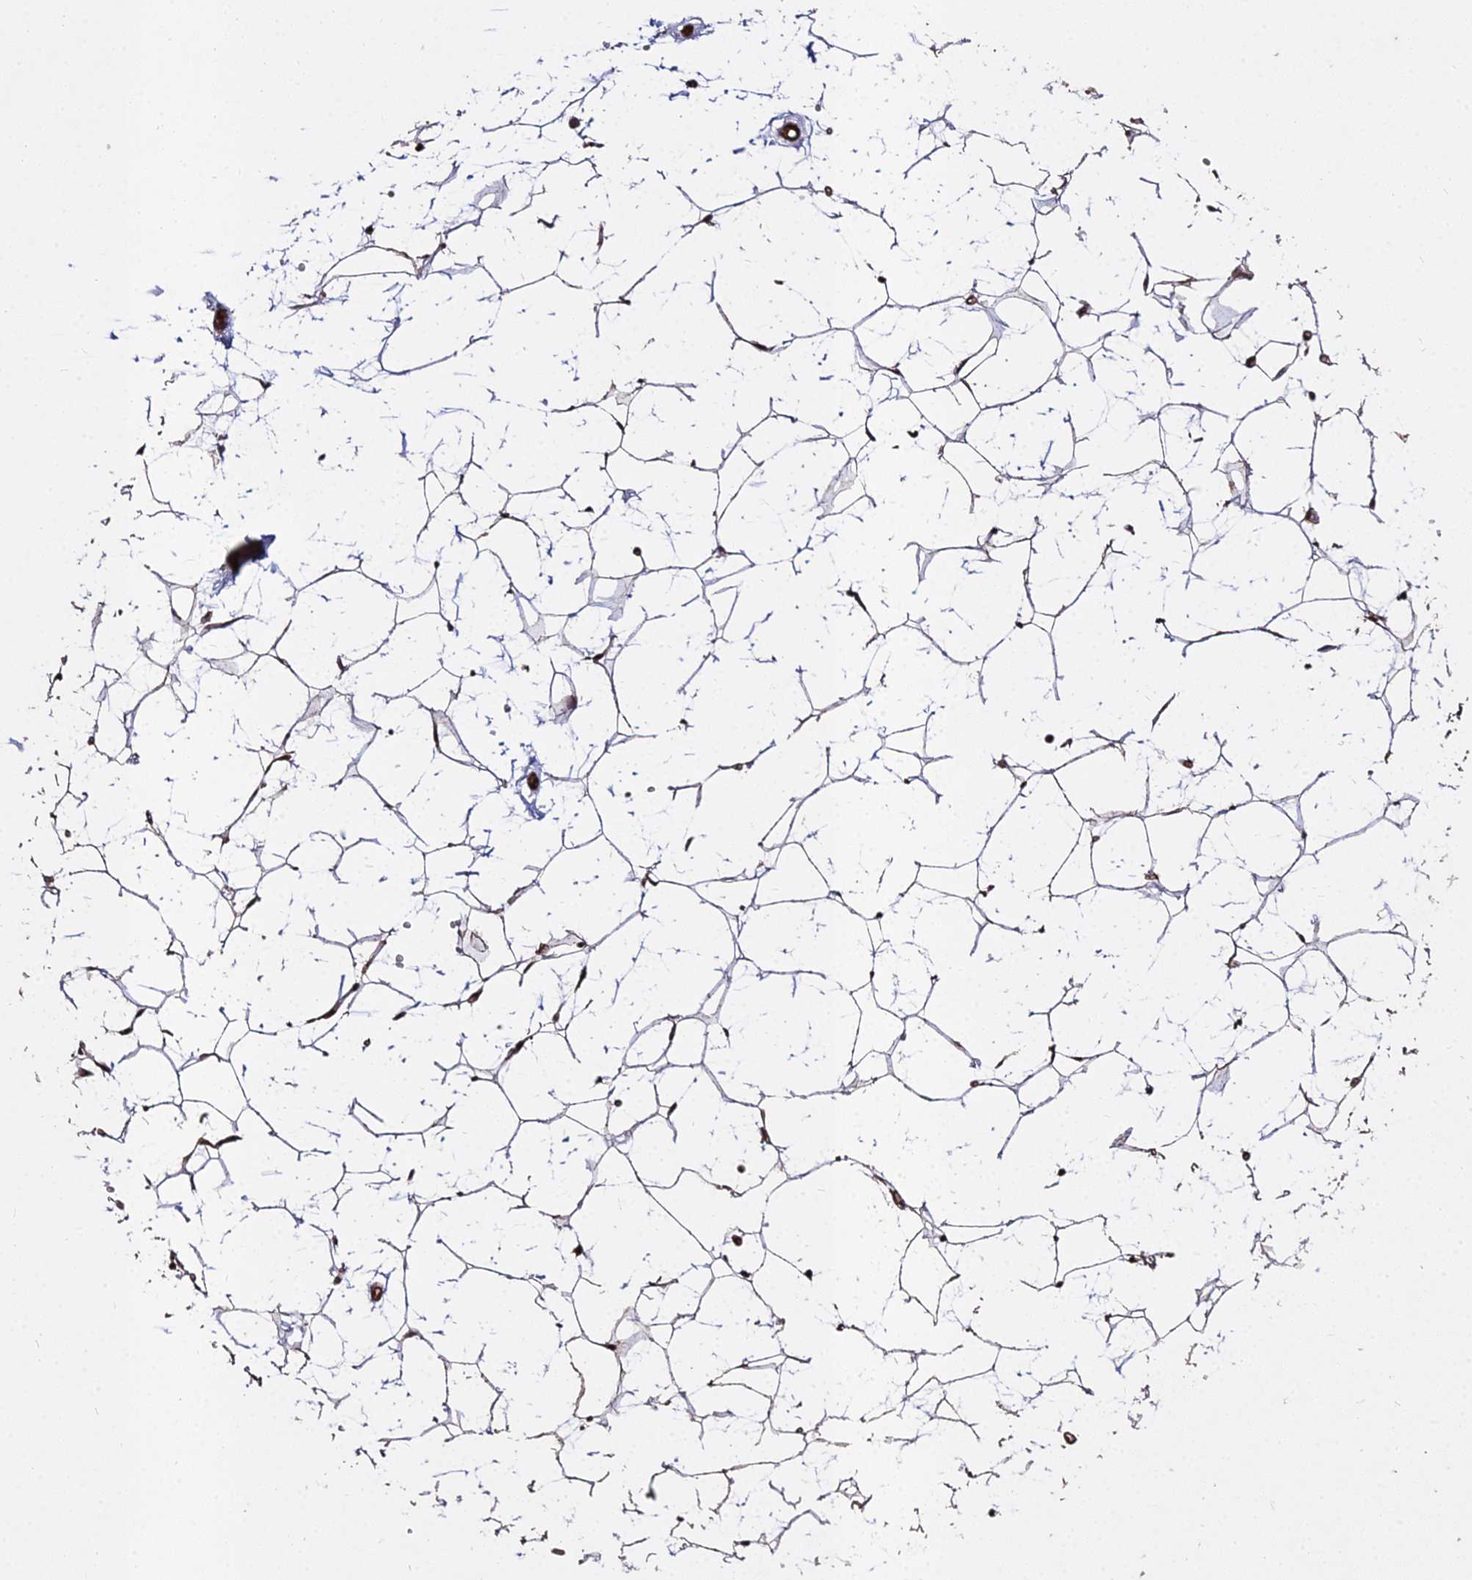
{"staining": {"intensity": "negative", "quantity": "none", "location": "none"}, "tissue": "adipose tissue", "cell_type": "Adipocytes", "image_type": "normal", "snomed": [{"axis": "morphology", "description": "Normal tissue, NOS"}, {"axis": "topography", "description": "Breast"}], "caption": "A histopathology image of adipose tissue stained for a protein demonstrates no brown staining in adipocytes. (Immunohistochemistry, brightfield microscopy, high magnification).", "gene": "GRTP1", "patient": {"sex": "female", "age": 23}}